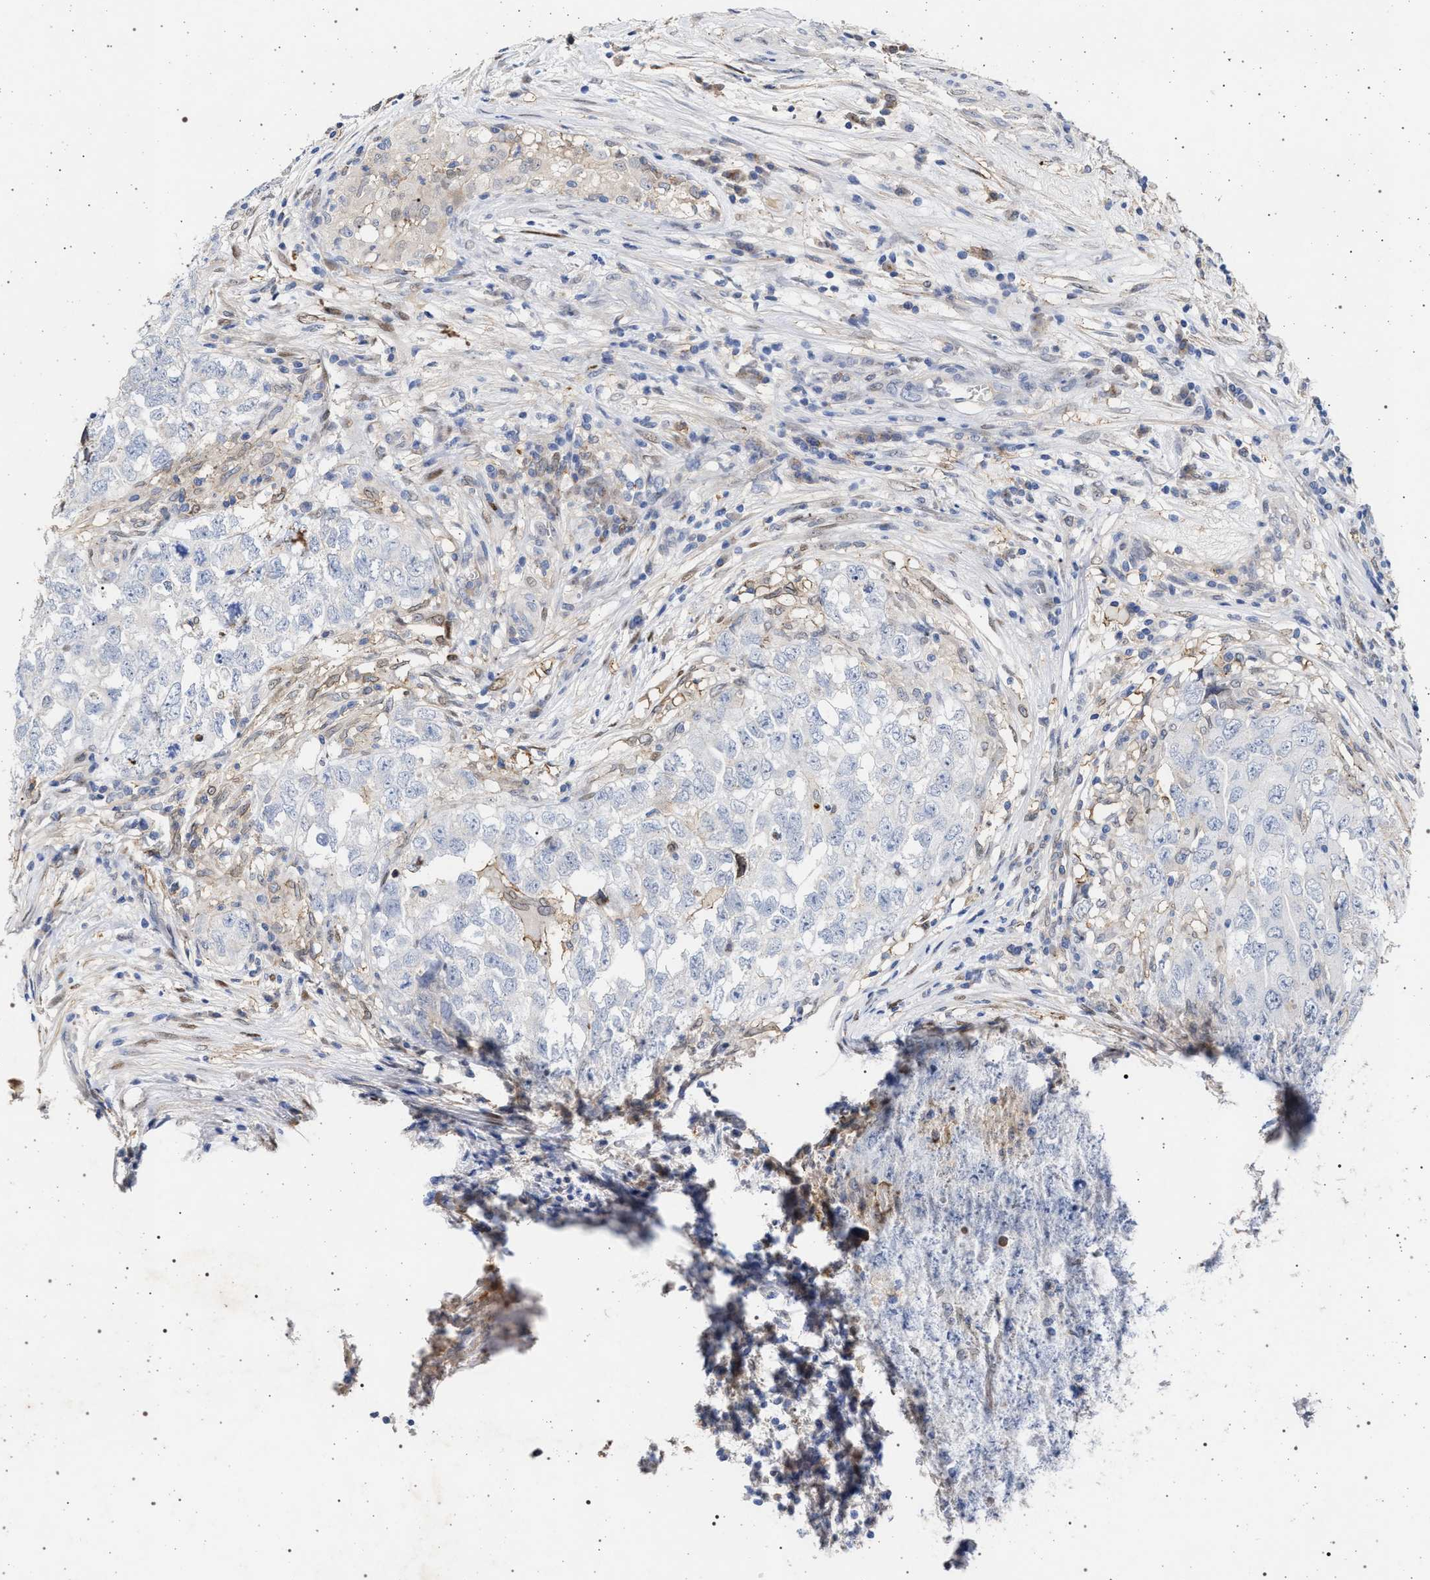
{"staining": {"intensity": "negative", "quantity": "none", "location": "none"}, "tissue": "testis cancer", "cell_type": "Tumor cells", "image_type": "cancer", "snomed": [{"axis": "morphology", "description": "Seminoma, NOS"}, {"axis": "morphology", "description": "Carcinoma, Embryonal, NOS"}, {"axis": "topography", "description": "Testis"}], "caption": "Protein analysis of testis cancer shows no significant positivity in tumor cells.", "gene": "PLG", "patient": {"sex": "male", "age": 43}}